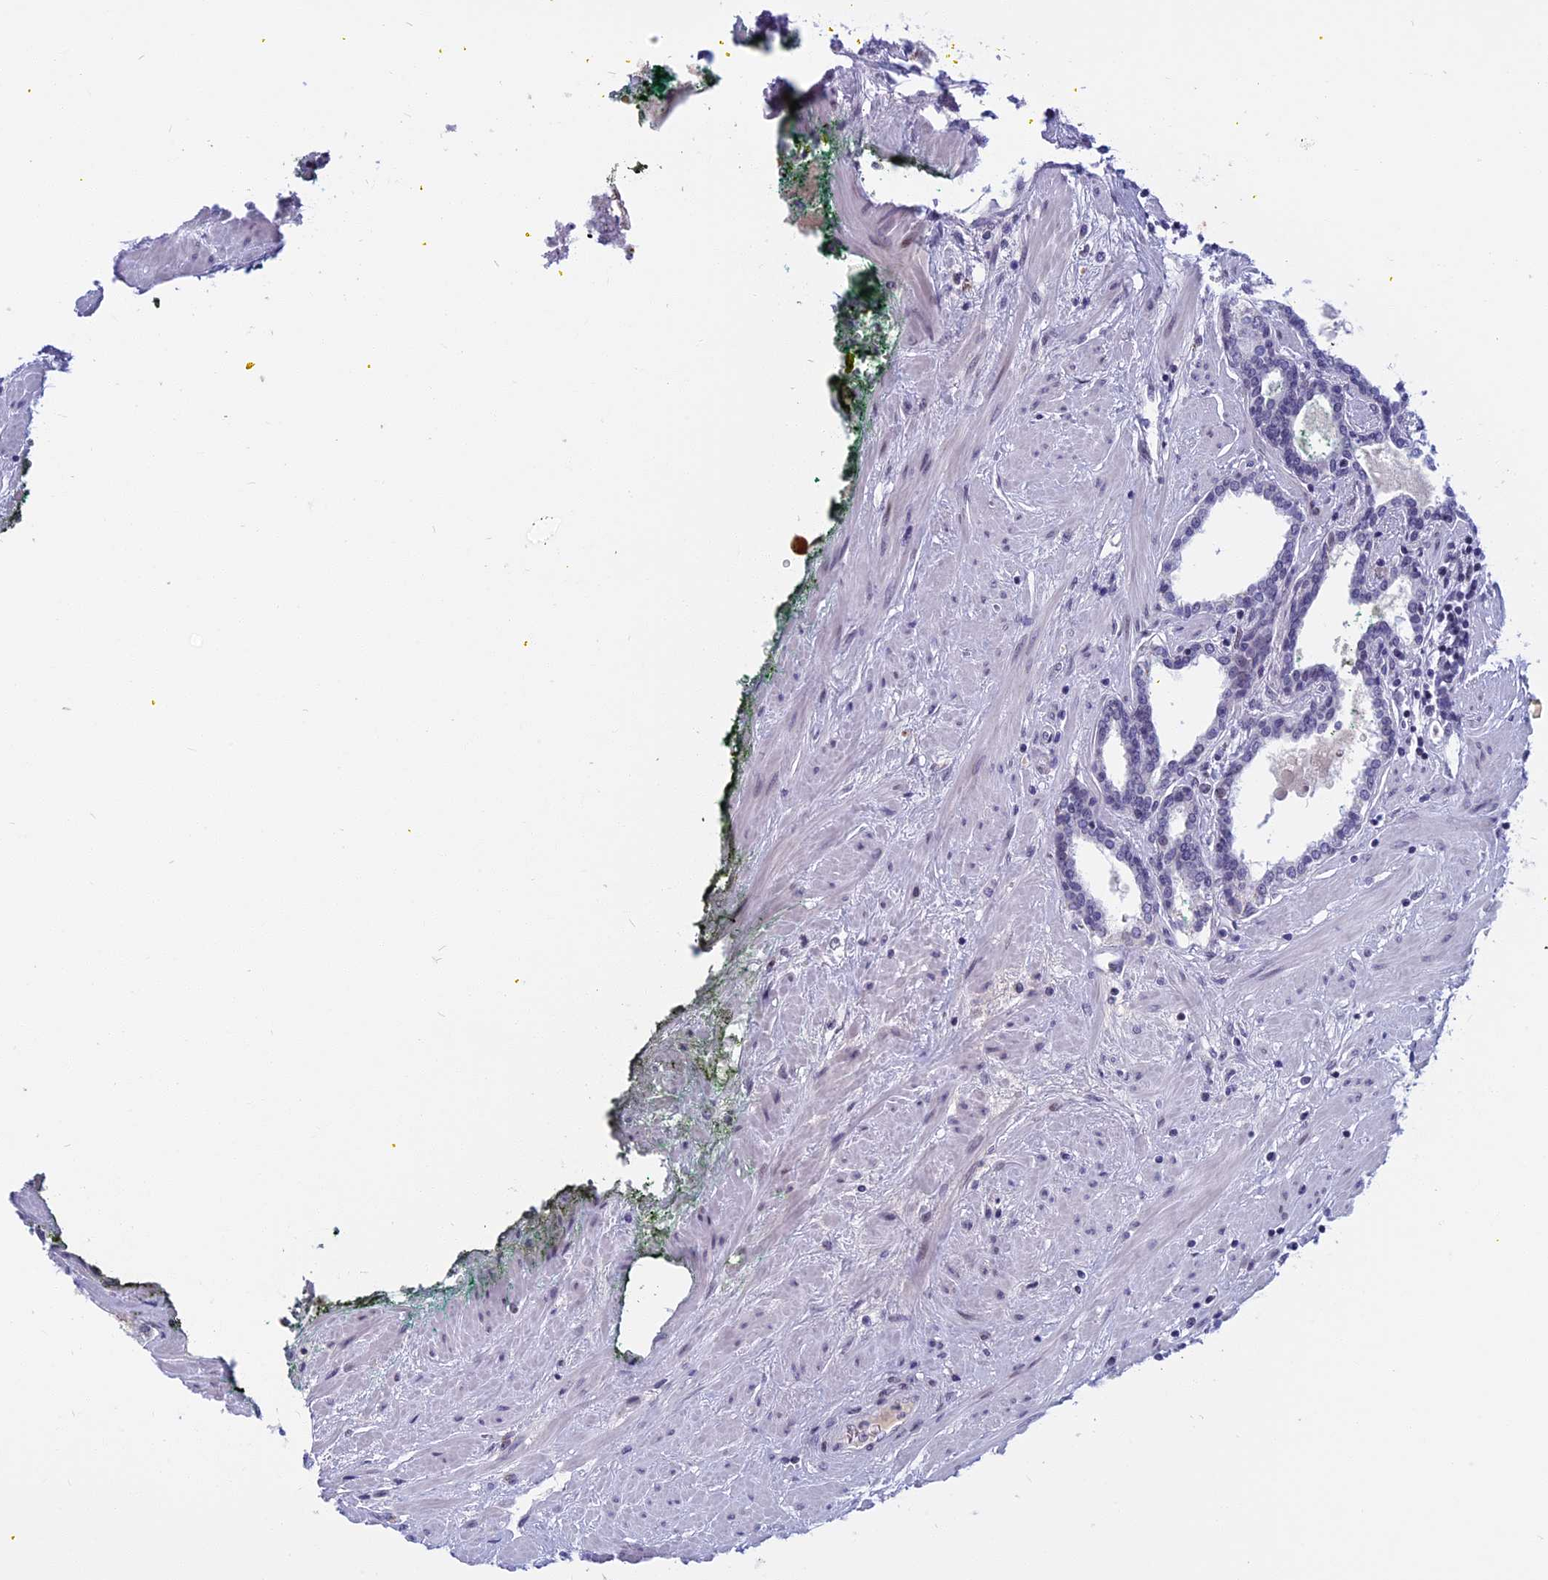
{"staining": {"intensity": "negative", "quantity": "none", "location": "none"}, "tissue": "prostate cancer", "cell_type": "Tumor cells", "image_type": "cancer", "snomed": [{"axis": "morphology", "description": "Adenocarcinoma, High grade"}, {"axis": "topography", "description": "Prostate"}], "caption": "This is an IHC histopathology image of adenocarcinoma (high-grade) (prostate). There is no positivity in tumor cells.", "gene": "CDC7", "patient": {"sex": "male", "age": 58}}